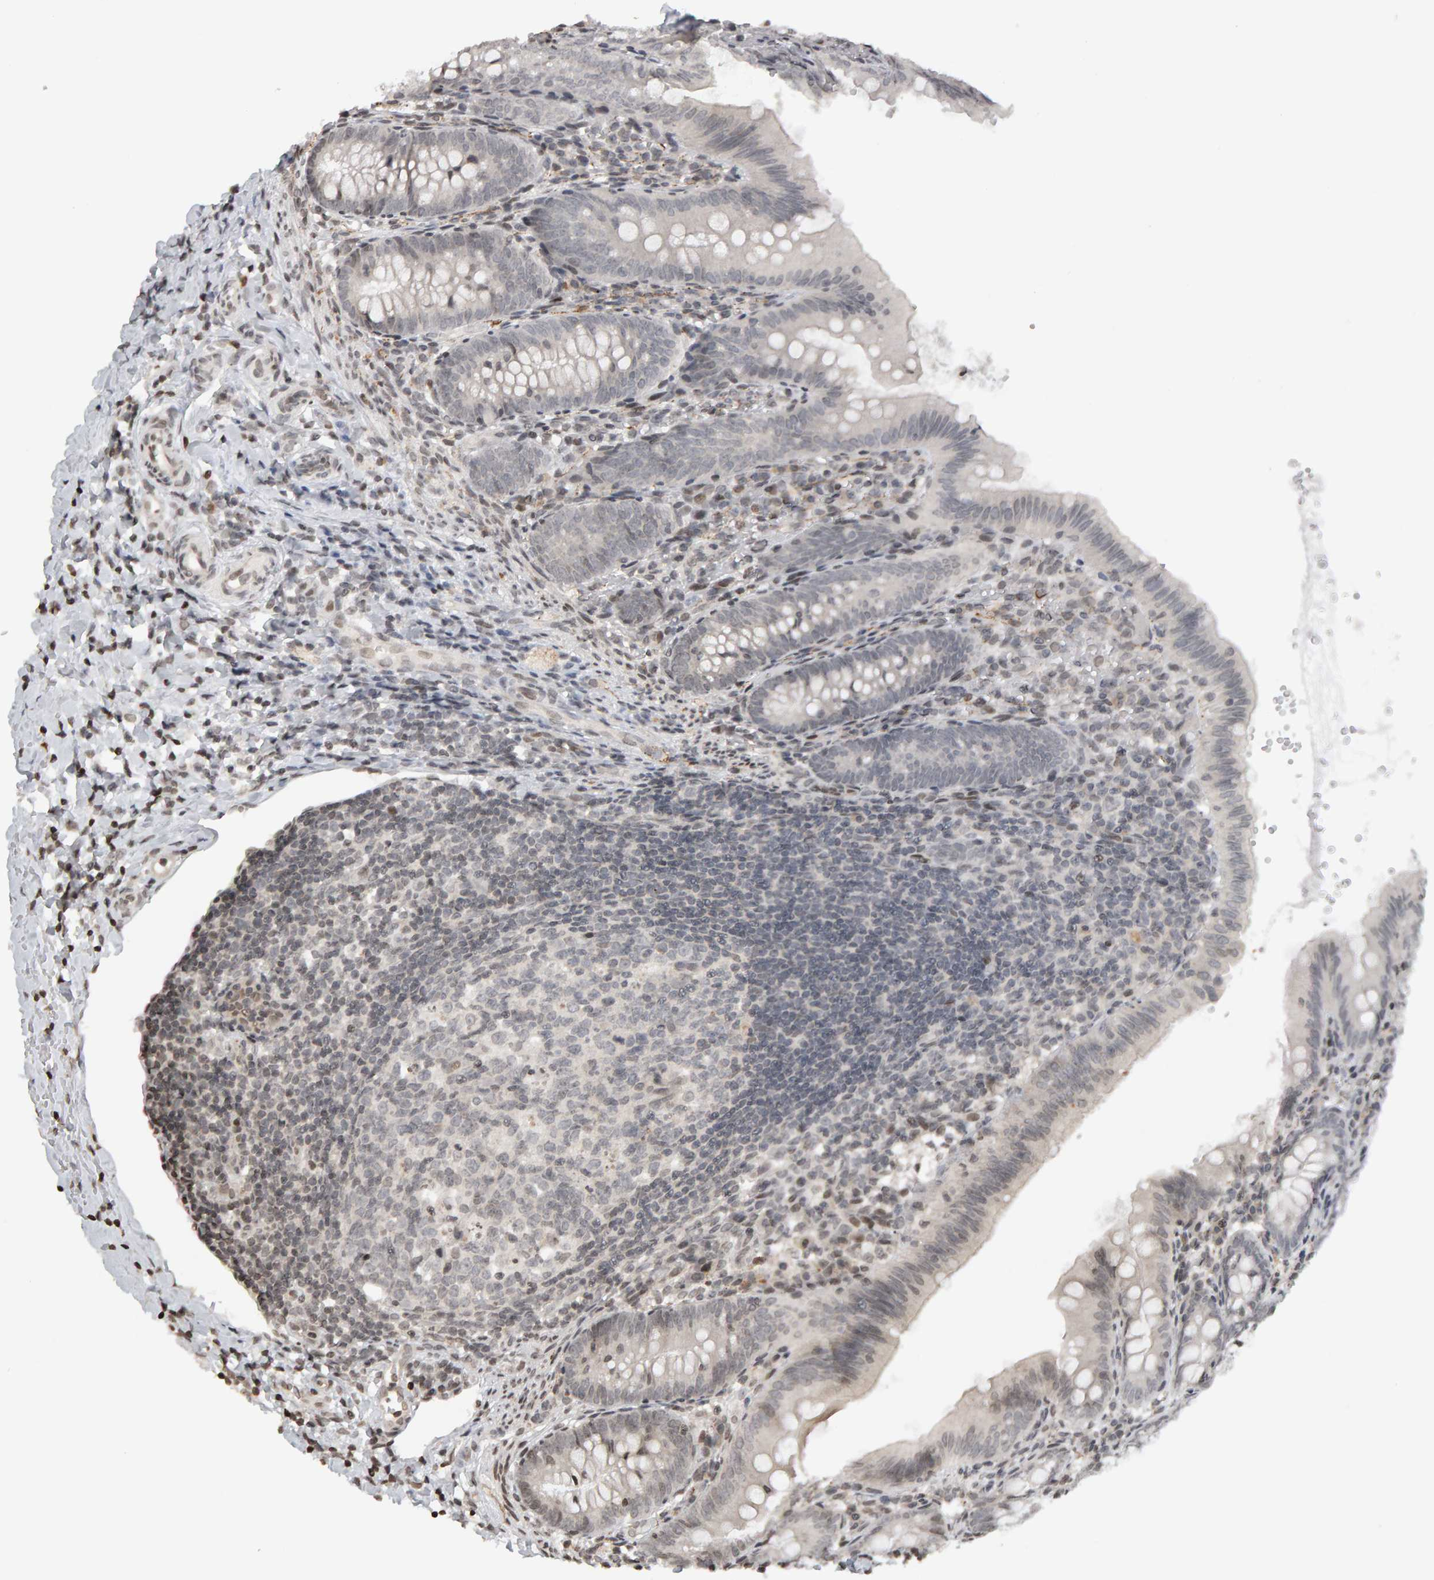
{"staining": {"intensity": "weak", "quantity": "<25%", "location": "nuclear"}, "tissue": "appendix", "cell_type": "Glandular cells", "image_type": "normal", "snomed": [{"axis": "morphology", "description": "Normal tissue, NOS"}, {"axis": "topography", "description": "Appendix"}], "caption": "Immunohistochemistry histopathology image of normal appendix stained for a protein (brown), which shows no staining in glandular cells. (DAB IHC with hematoxylin counter stain).", "gene": "TRAM1", "patient": {"sex": "male", "age": 1}}